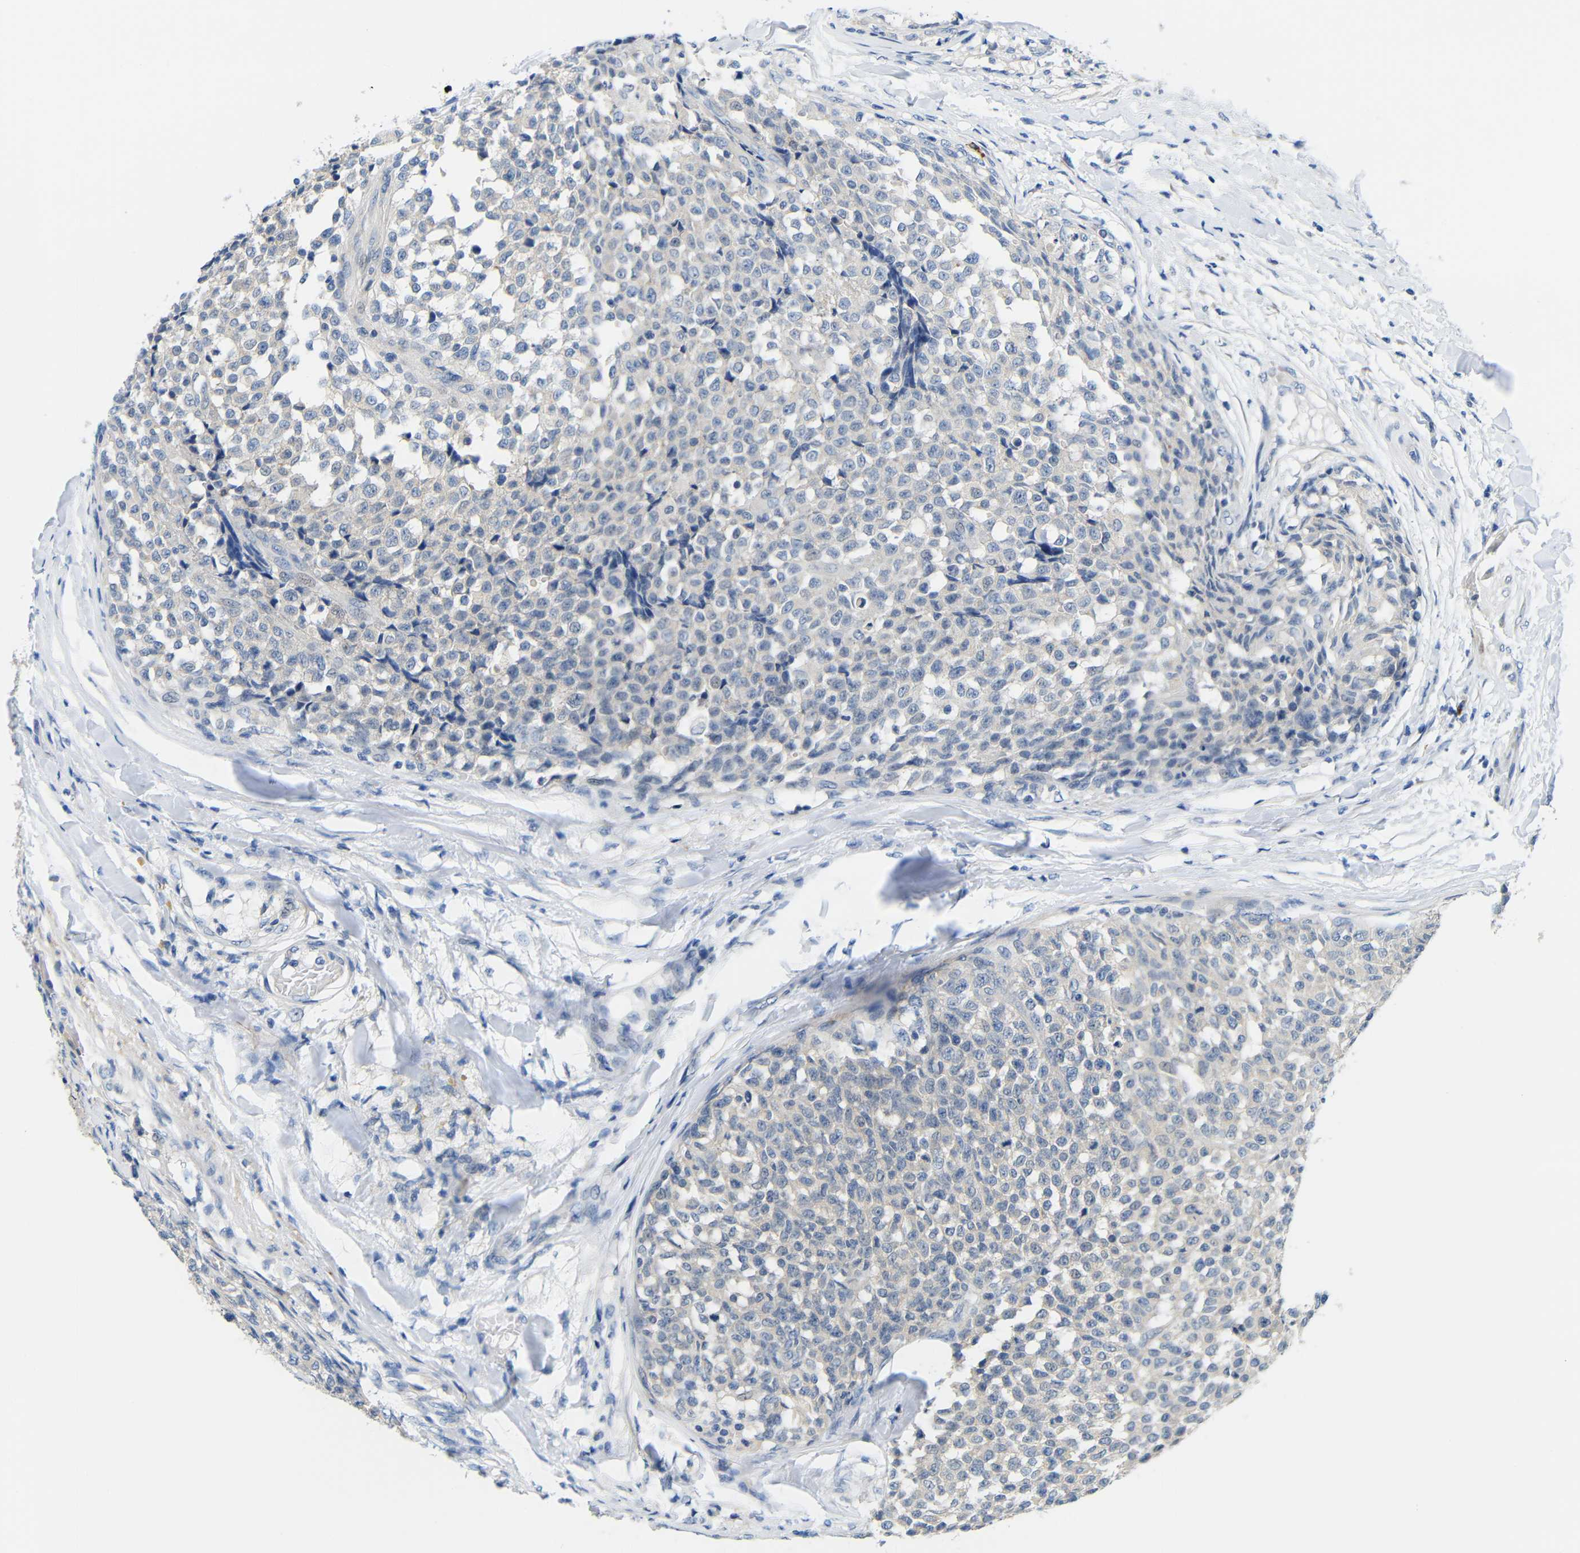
{"staining": {"intensity": "negative", "quantity": "none", "location": "none"}, "tissue": "testis cancer", "cell_type": "Tumor cells", "image_type": "cancer", "snomed": [{"axis": "morphology", "description": "Seminoma, NOS"}, {"axis": "topography", "description": "Testis"}], "caption": "This is an immunohistochemistry photomicrograph of testis cancer. There is no positivity in tumor cells.", "gene": "NEGR1", "patient": {"sex": "male", "age": 59}}